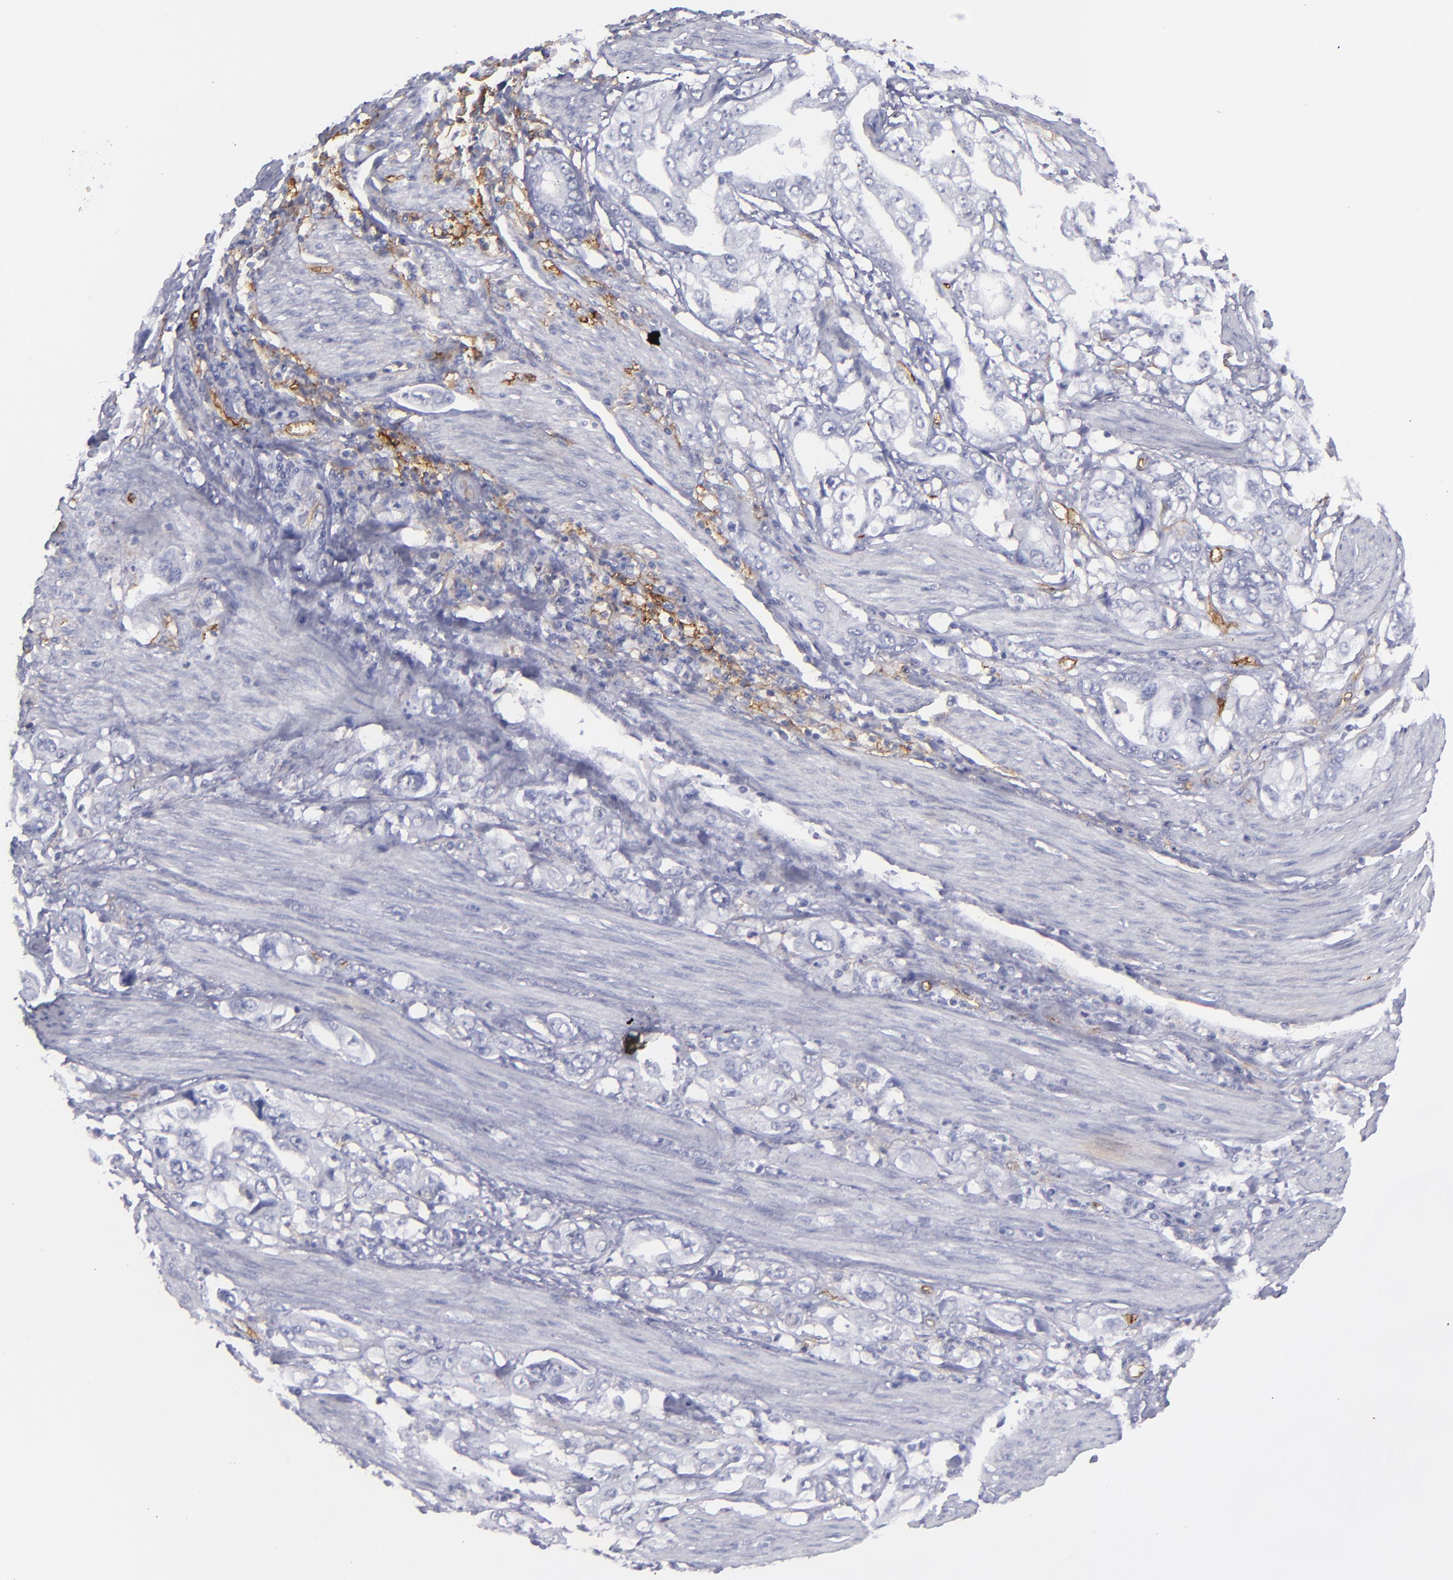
{"staining": {"intensity": "negative", "quantity": "none", "location": "none"}, "tissue": "stomach cancer", "cell_type": "Tumor cells", "image_type": "cancer", "snomed": [{"axis": "morphology", "description": "Adenocarcinoma, NOS"}, {"axis": "topography", "description": "Pancreas"}, {"axis": "topography", "description": "Stomach, upper"}], "caption": "IHC histopathology image of stomach cancer (adenocarcinoma) stained for a protein (brown), which reveals no expression in tumor cells.", "gene": "ACE", "patient": {"sex": "male", "age": 77}}